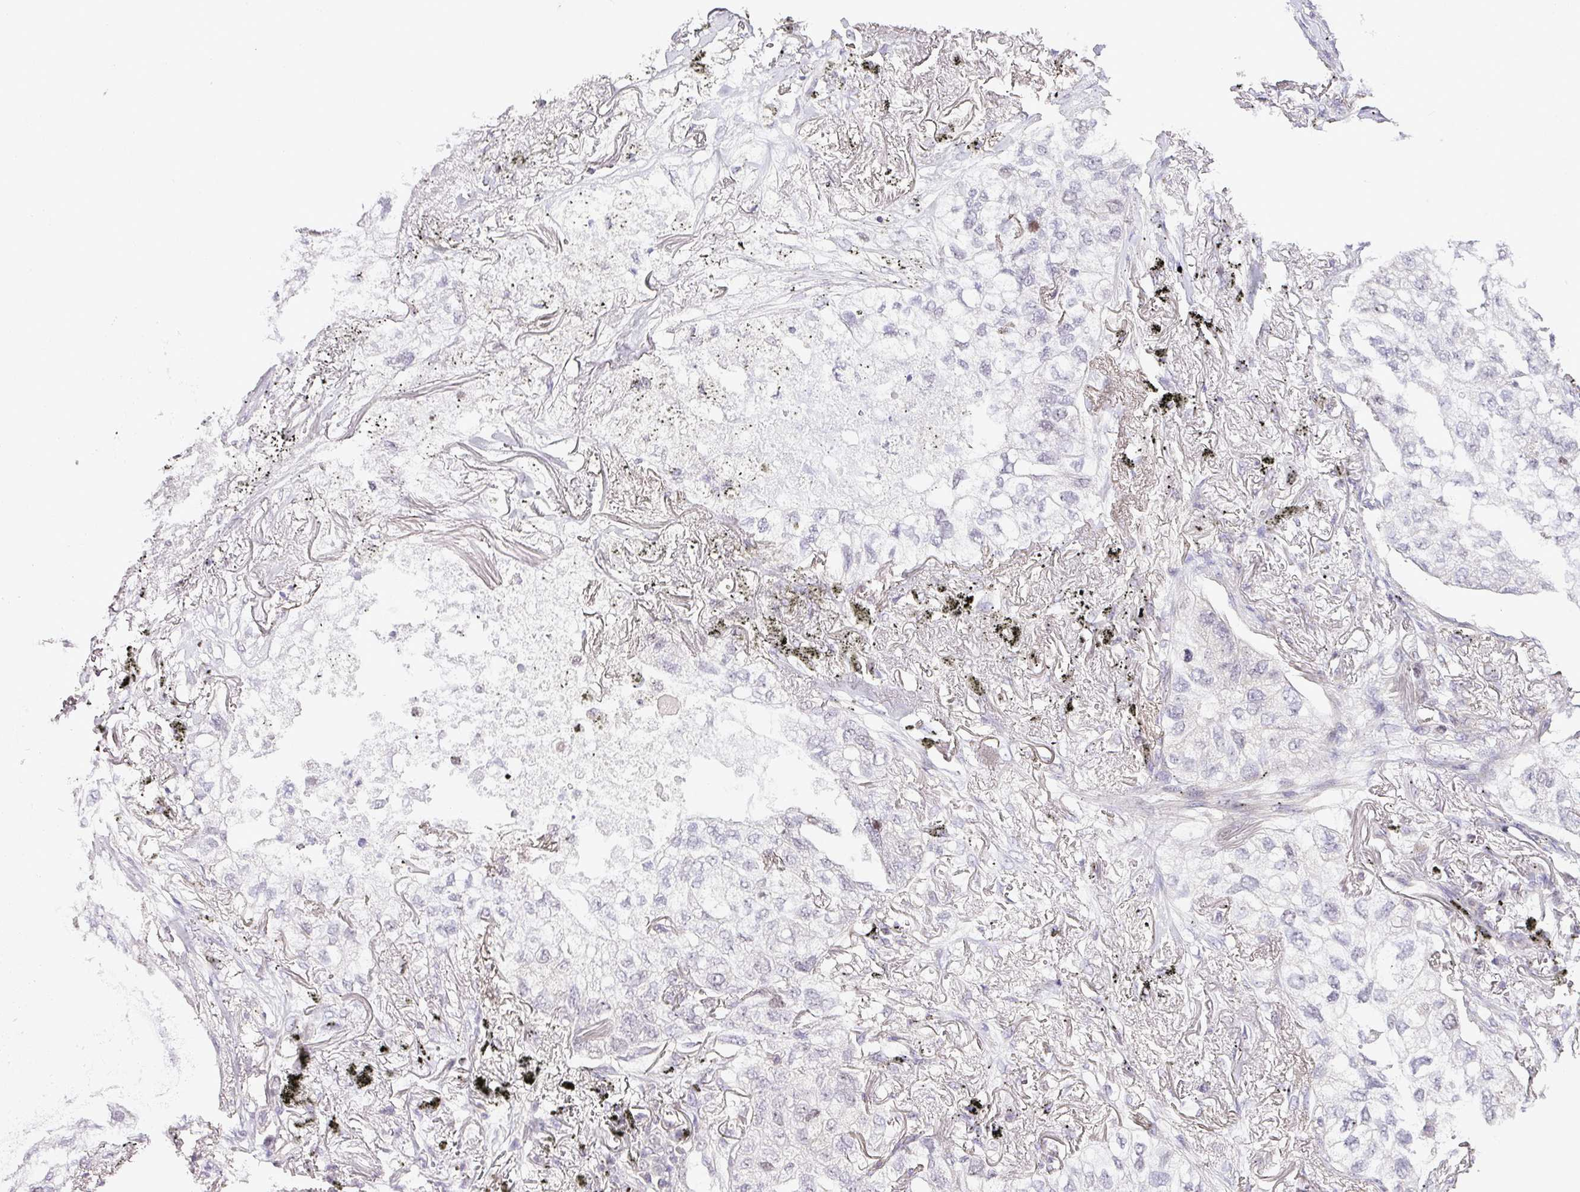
{"staining": {"intensity": "negative", "quantity": "none", "location": "none"}, "tissue": "lung cancer", "cell_type": "Tumor cells", "image_type": "cancer", "snomed": [{"axis": "morphology", "description": "Adenocarcinoma, NOS"}, {"axis": "topography", "description": "Lung"}], "caption": "Tumor cells show no significant positivity in lung adenocarcinoma.", "gene": "FAM32A", "patient": {"sex": "male", "age": 65}}